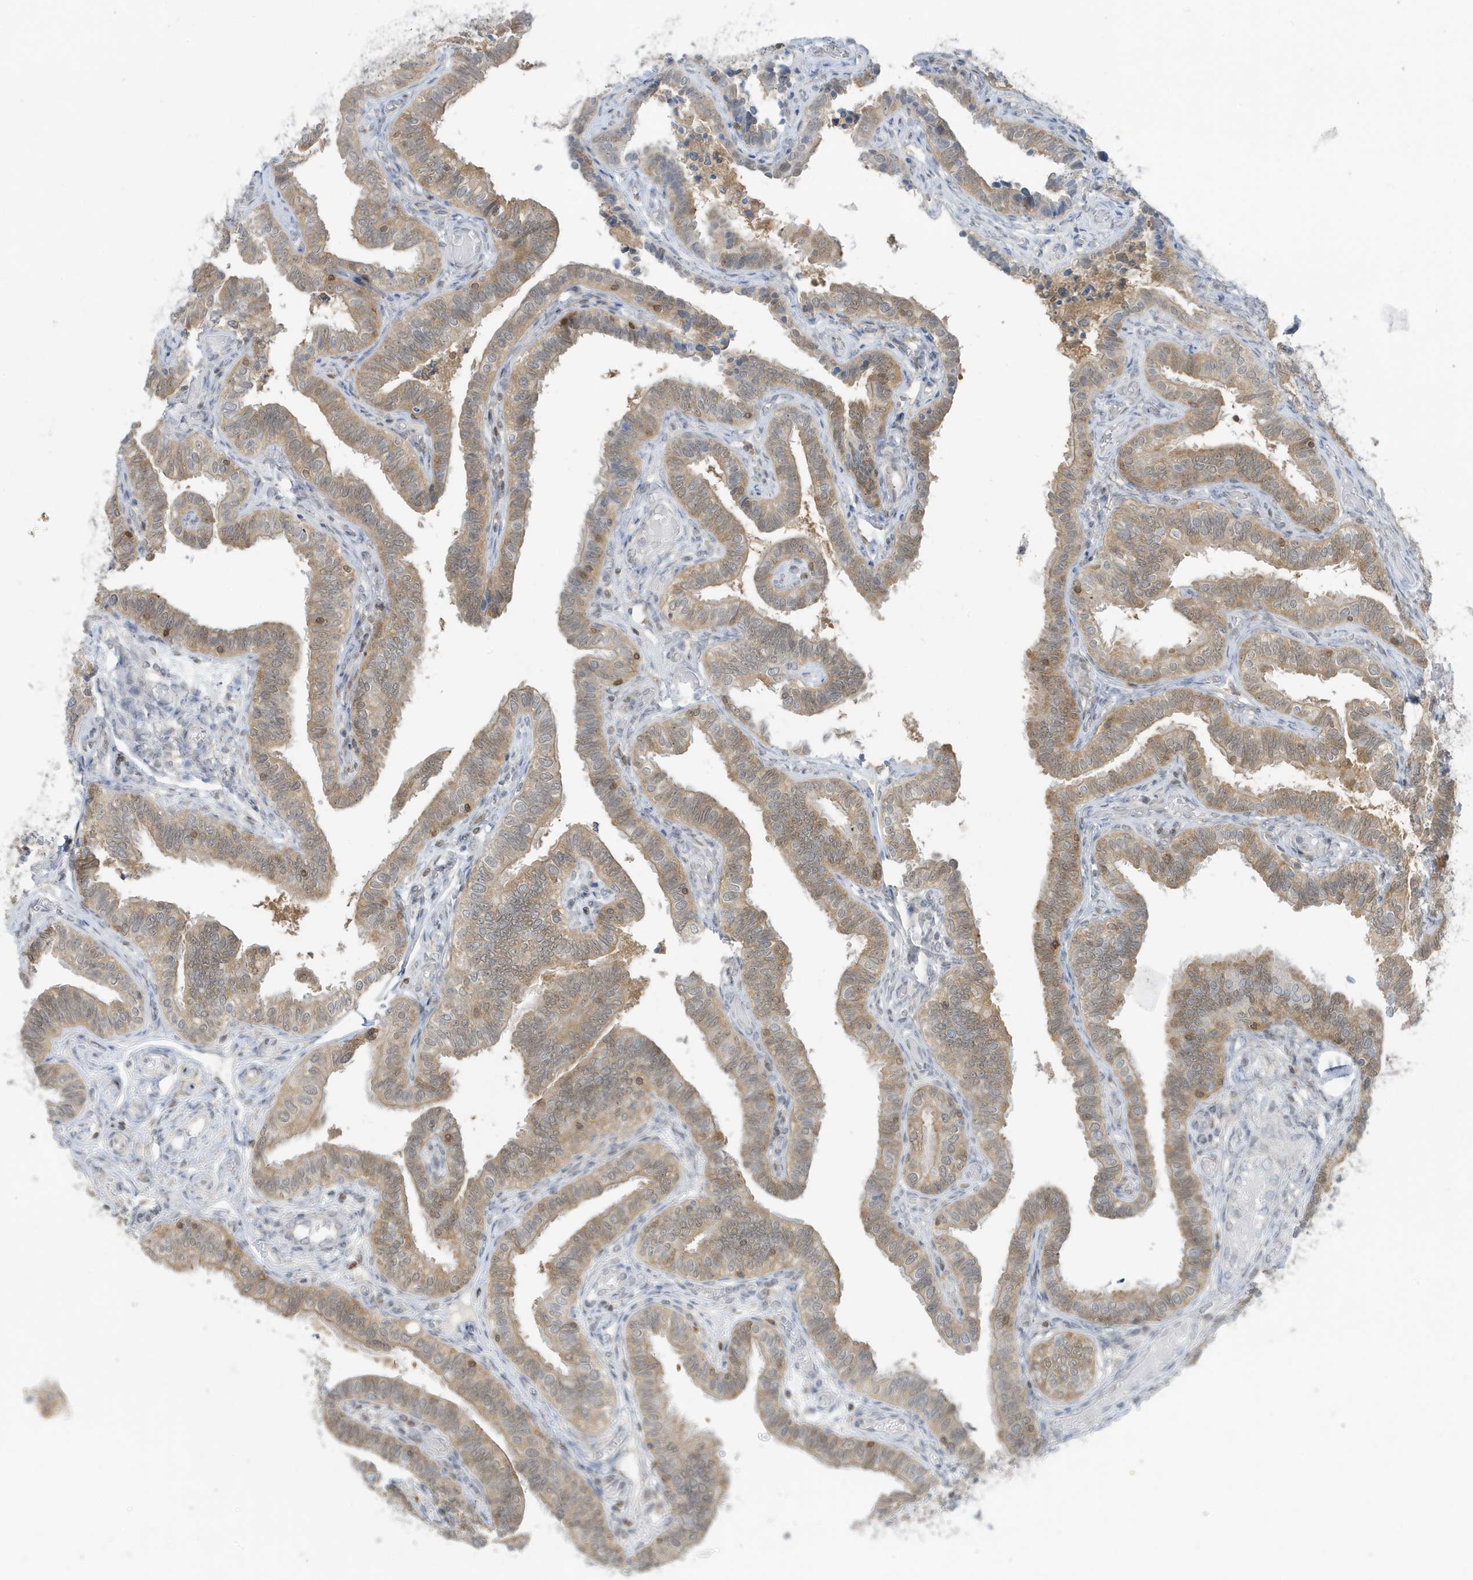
{"staining": {"intensity": "weak", "quantity": "25%-75%", "location": "cytoplasmic/membranous"}, "tissue": "fallopian tube", "cell_type": "Glandular cells", "image_type": "normal", "snomed": [{"axis": "morphology", "description": "Normal tissue, NOS"}, {"axis": "topography", "description": "Fallopian tube"}], "caption": "Normal fallopian tube exhibits weak cytoplasmic/membranous expression in about 25%-75% of glandular cells.", "gene": "OGA", "patient": {"sex": "female", "age": 39}}